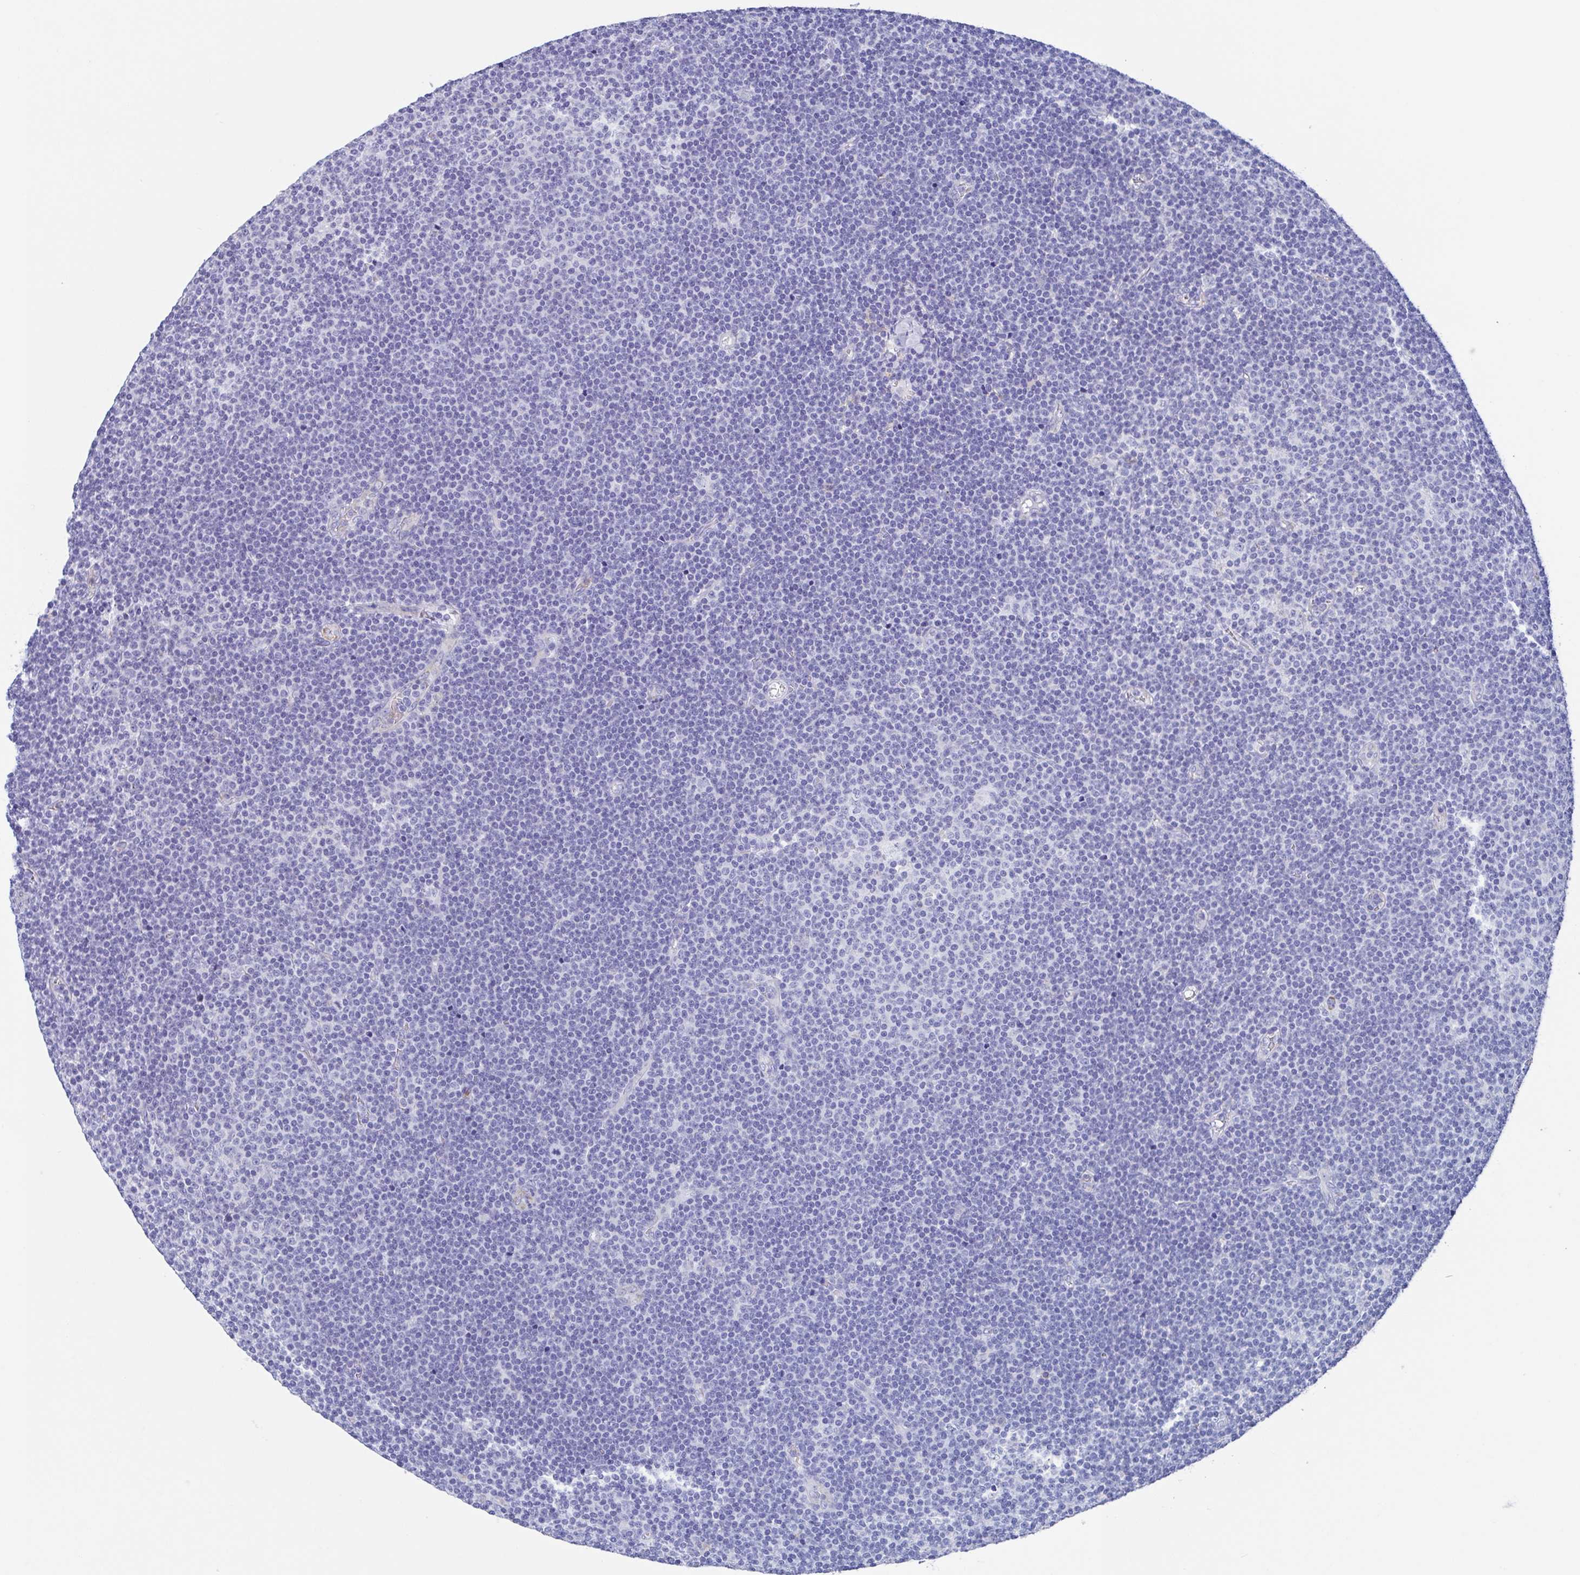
{"staining": {"intensity": "negative", "quantity": "none", "location": "none"}, "tissue": "lymphoma", "cell_type": "Tumor cells", "image_type": "cancer", "snomed": [{"axis": "morphology", "description": "Malignant lymphoma, non-Hodgkin's type, Low grade"}, {"axis": "topography", "description": "Lymph node"}], "caption": "Histopathology image shows no protein expression in tumor cells of malignant lymphoma, non-Hodgkin's type (low-grade) tissue. Nuclei are stained in blue.", "gene": "FCGR3A", "patient": {"sex": "male", "age": 48}}